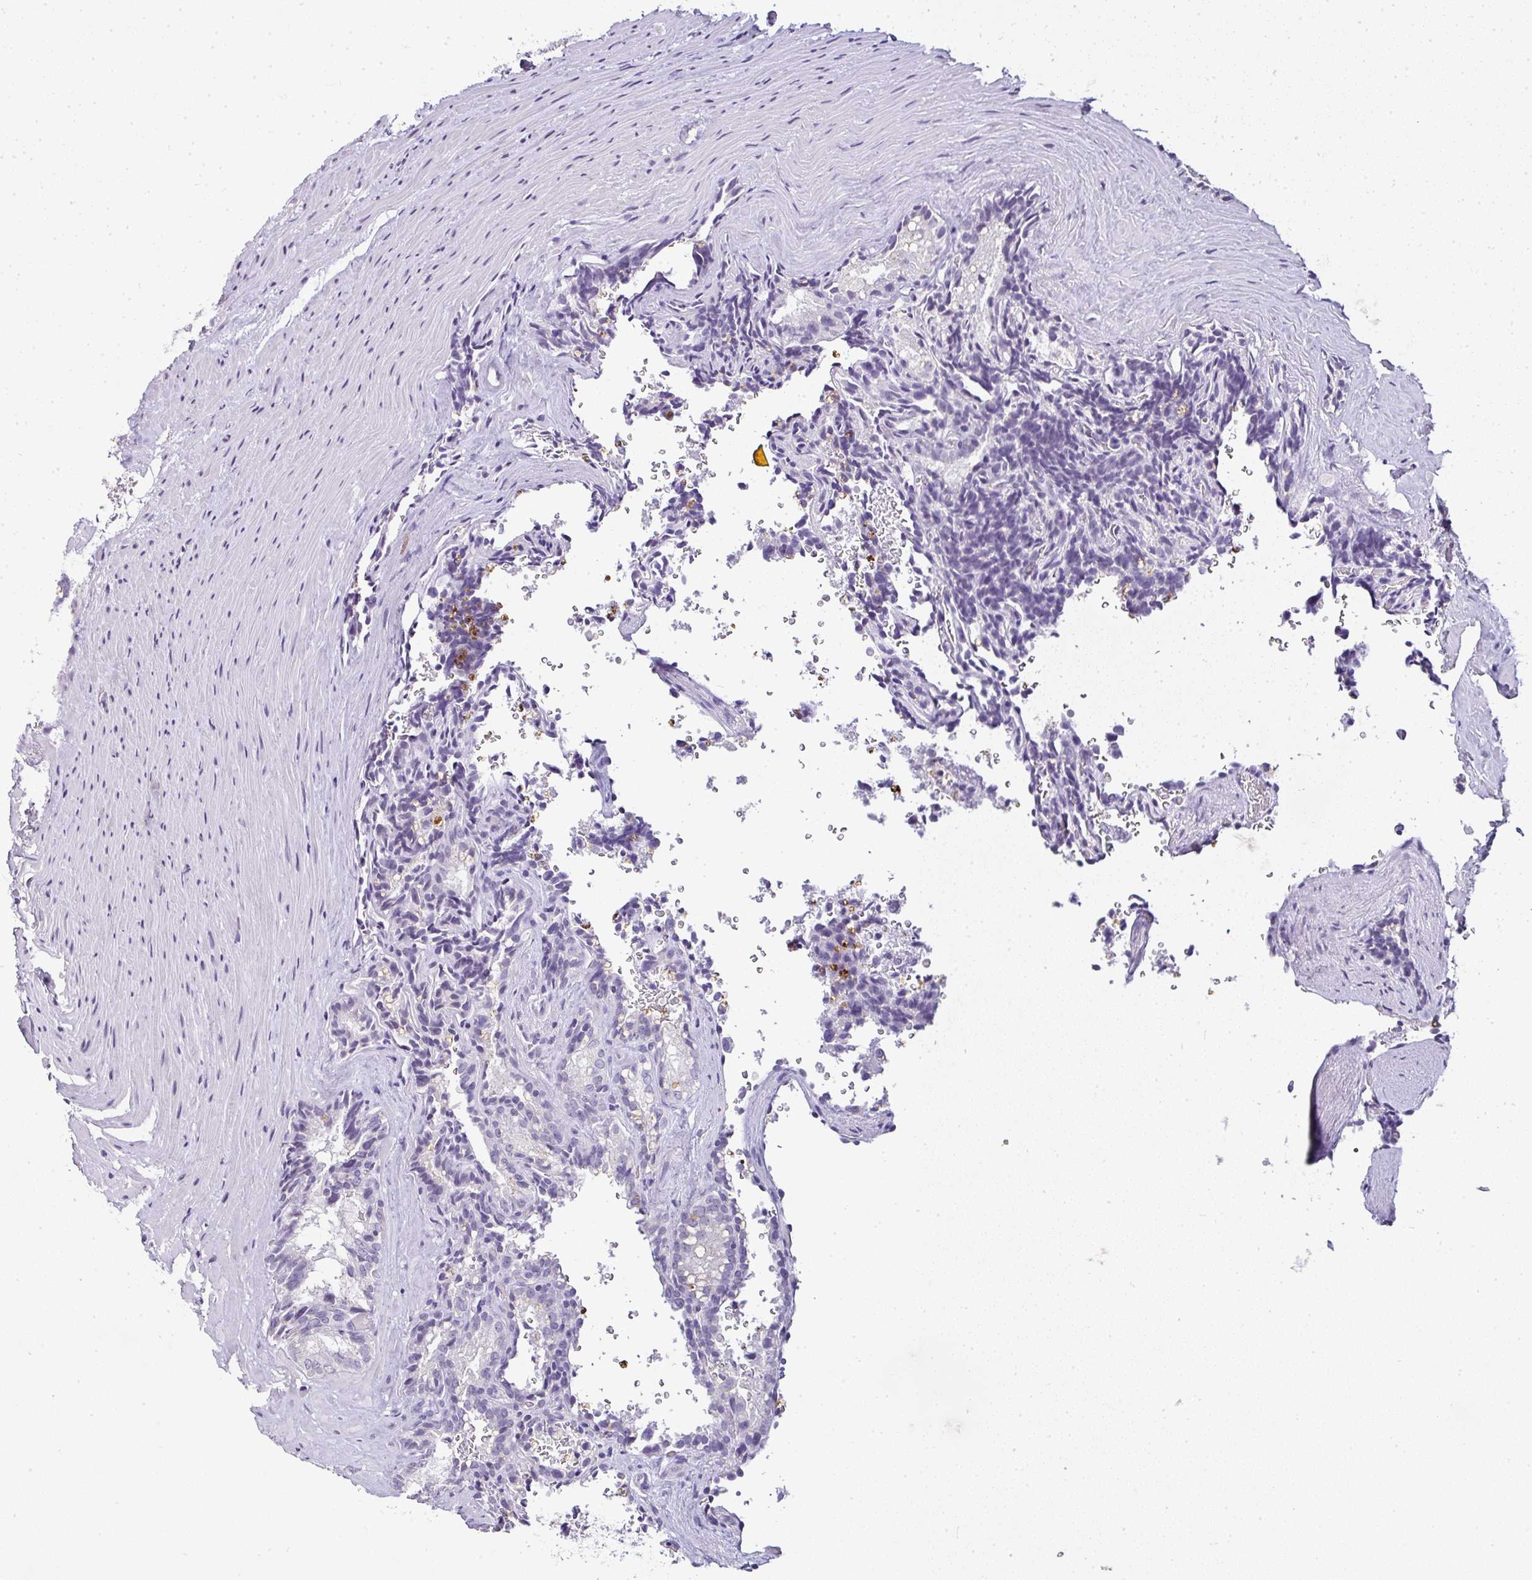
{"staining": {"intensity": "negative", "quantity": "none", "location": "none"}, "tissue": "seminal vesicle", "cell_type": "Glandular cells", "image_type": "normal", "snomed": [{"axis": "morphology", "description": "Normal tissue, NOS"}, {"axis": "topography", "description": "Seminal veicle"}], "caption": "This photomicrograph is of benign seminal vesicle stained with IHC to label a protein in brown with the nuclei are counter-stained blue. There is no expression in glandular cells.", "gene": "SERPINB3", "patient": {"sex": "male", "age": 47}}